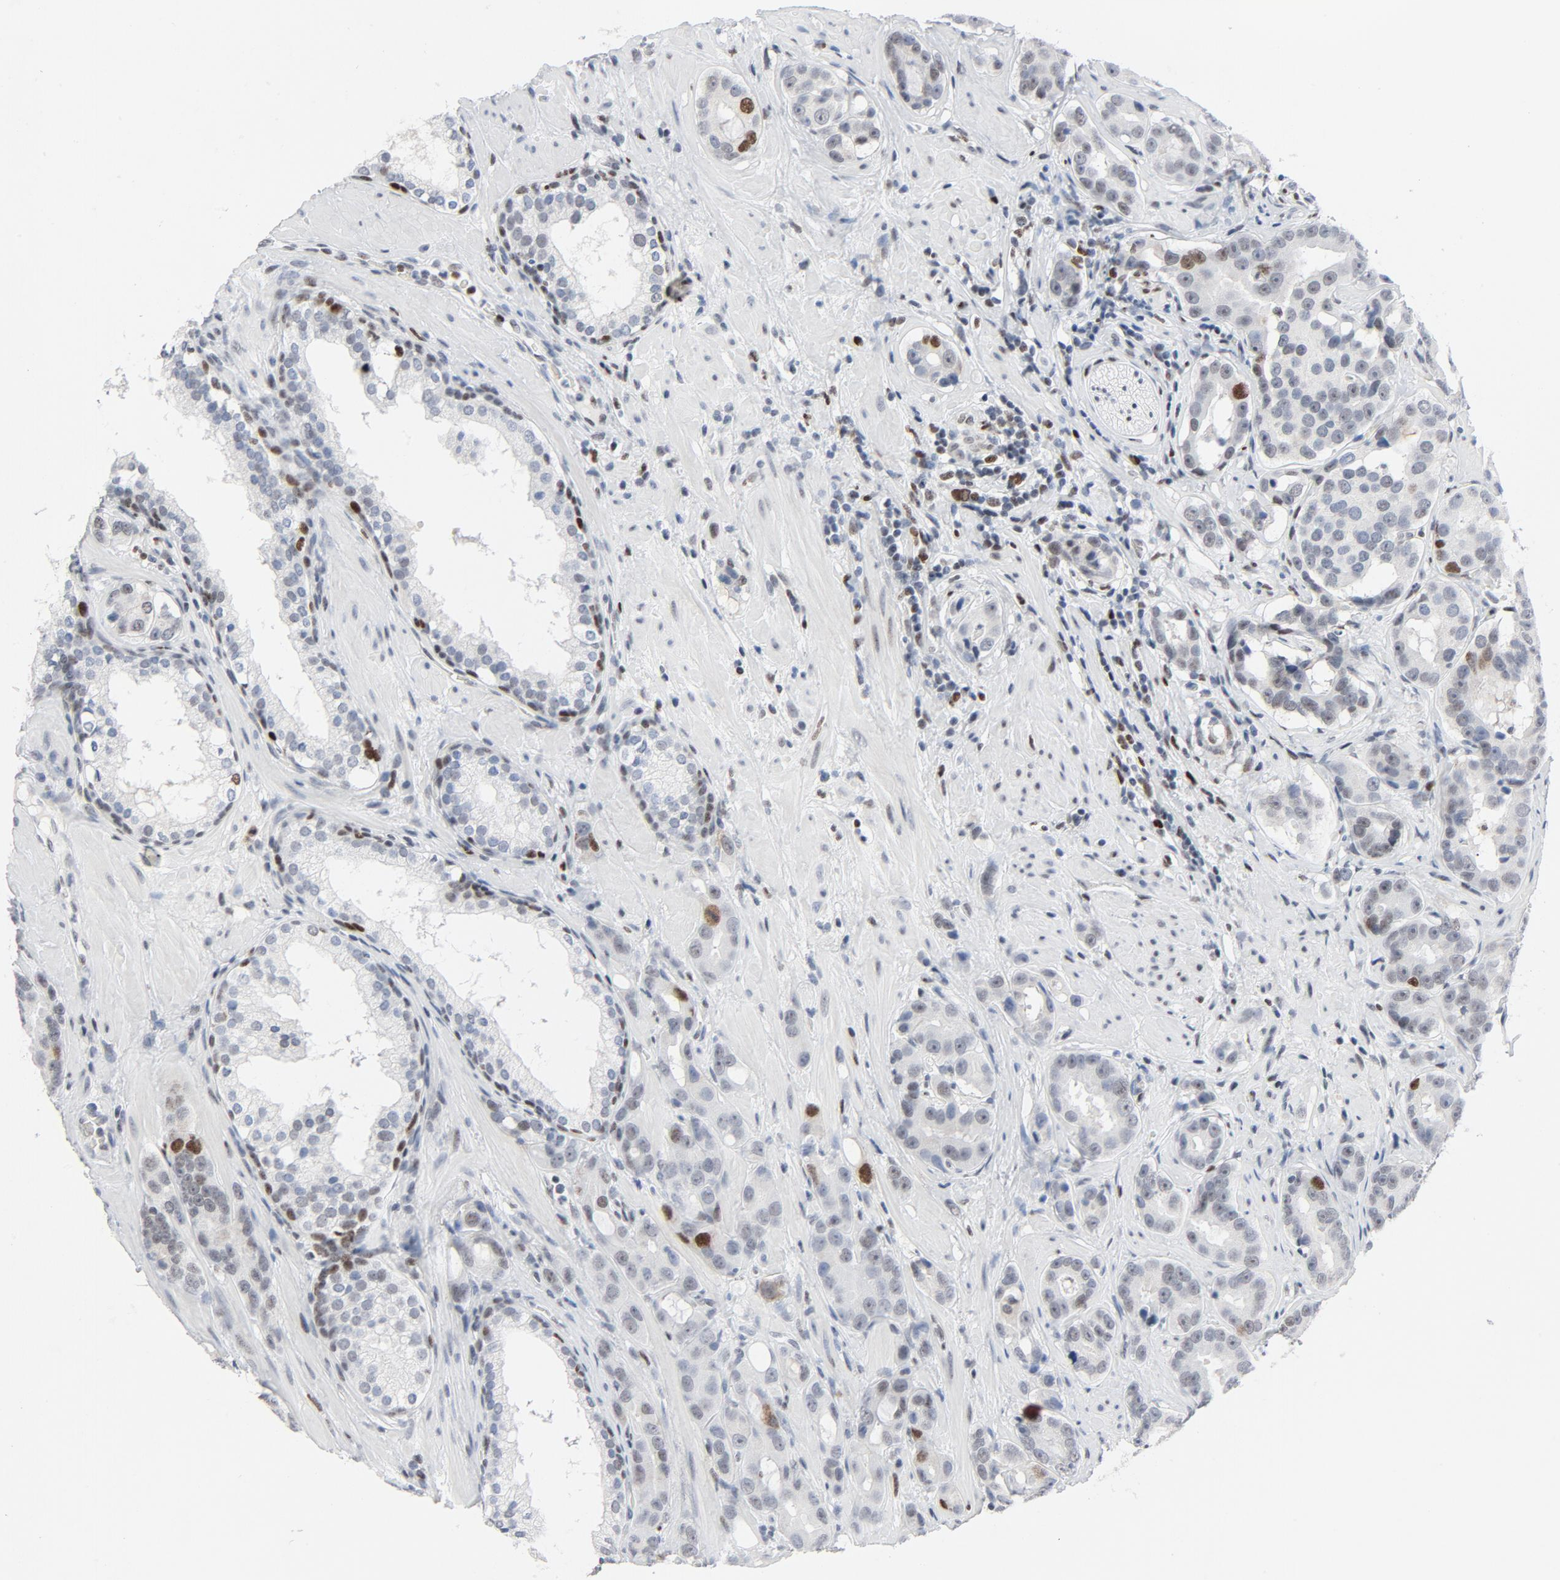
{"staining": {"intensity": "moderate", "quantity": "<25%", "location": "nuclear"}, "tissue": "prostate cancer", "cell_type": "Tumor cells", "image_type": "cancer", "snomed": [{"axis": "morphology", "description": "Adenocarcinoma, Low grade"}, {"axis": "topography", "description": "Prostate"}], "caption": "Prostate low-grade adenocarcinoma stained for a protein exhibits moderate nuclear positivity in tumor cells.", "gene": "POLD1", "patient": {"sex": "male", "age": 59}}